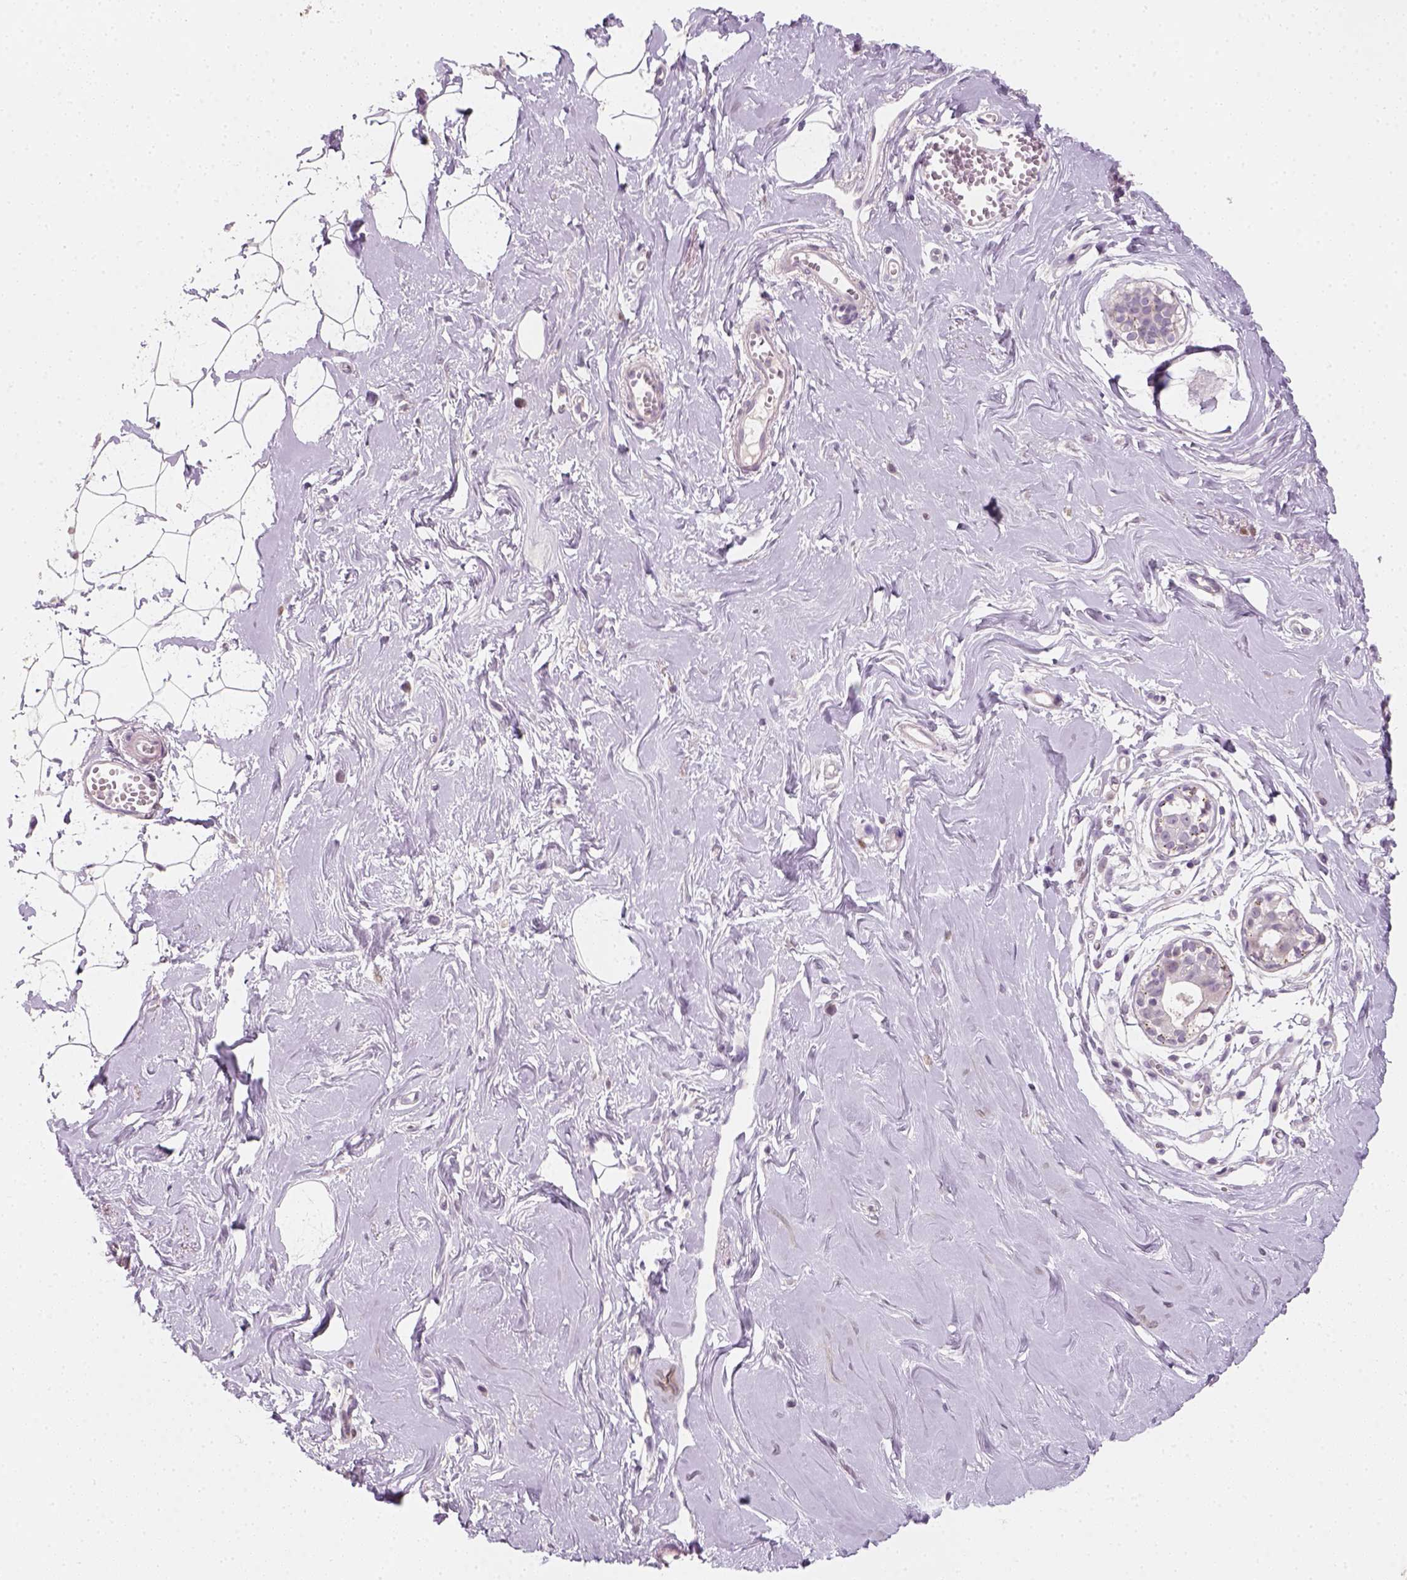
{"staining": {"intensity": "negative", "quantity": "none", "location": "none"}, "tissue": "breast", "cell_type": "Adipocytes", "image_type": "normal", "snomed": [{"axis": "morphology", "description": "Normal tissue, NOS"}, {"axis": "topography", "description": "Breast"}], "caption": "High magnification brightfield microscopy of benign breast stained with DAB (brown) and counterstained with hematoxylin (blue): adipocytes show no significant staining.", "gene": "TP53", "patient": {"sex": "female", "age": 49}}